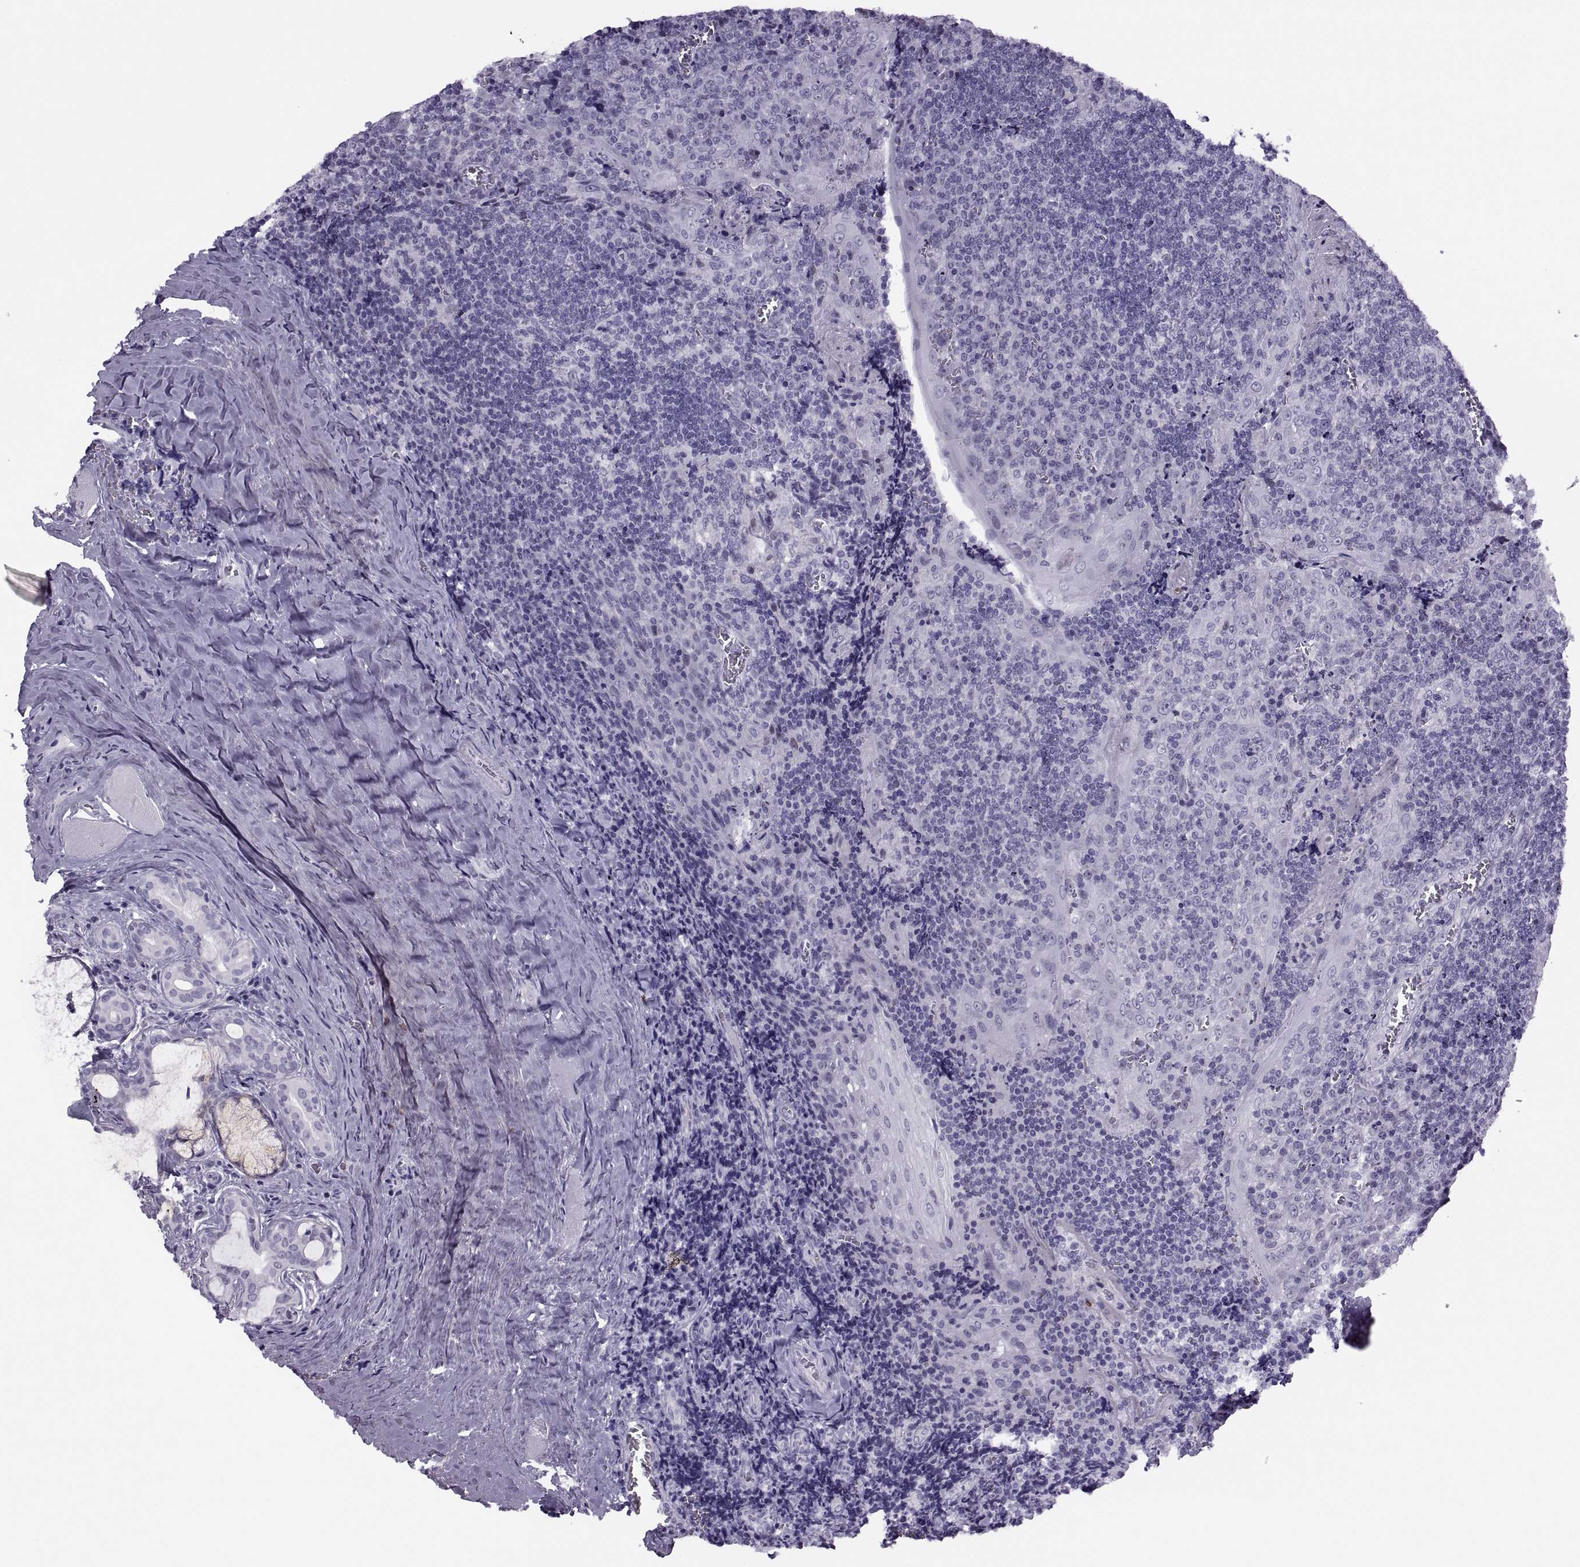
{"staining": {"intensity": "negative", "quantity": "none", "location": "none"}, "tissue": "tonsil", "cell_type": "Germinal center cells", "image_type": "normal", "snomed": [{"axis": "morphology", "description": "Normal tissue, NOS"}, {"axis": "morphology", "description": "Inflammation, NOS"}, {"axis": "topography", "description": "Tonsil"}], "caption": "The micrograph exhibits no significant staining in germinal center cells of tonsil. The staining is performed using DAB (3,3'-diaminobenzidine) brown chromogen with nuclei counter-stained in using hematoxylin.", "gene": "FAM24A", "patient": {"sex": "female", "age": 31}}